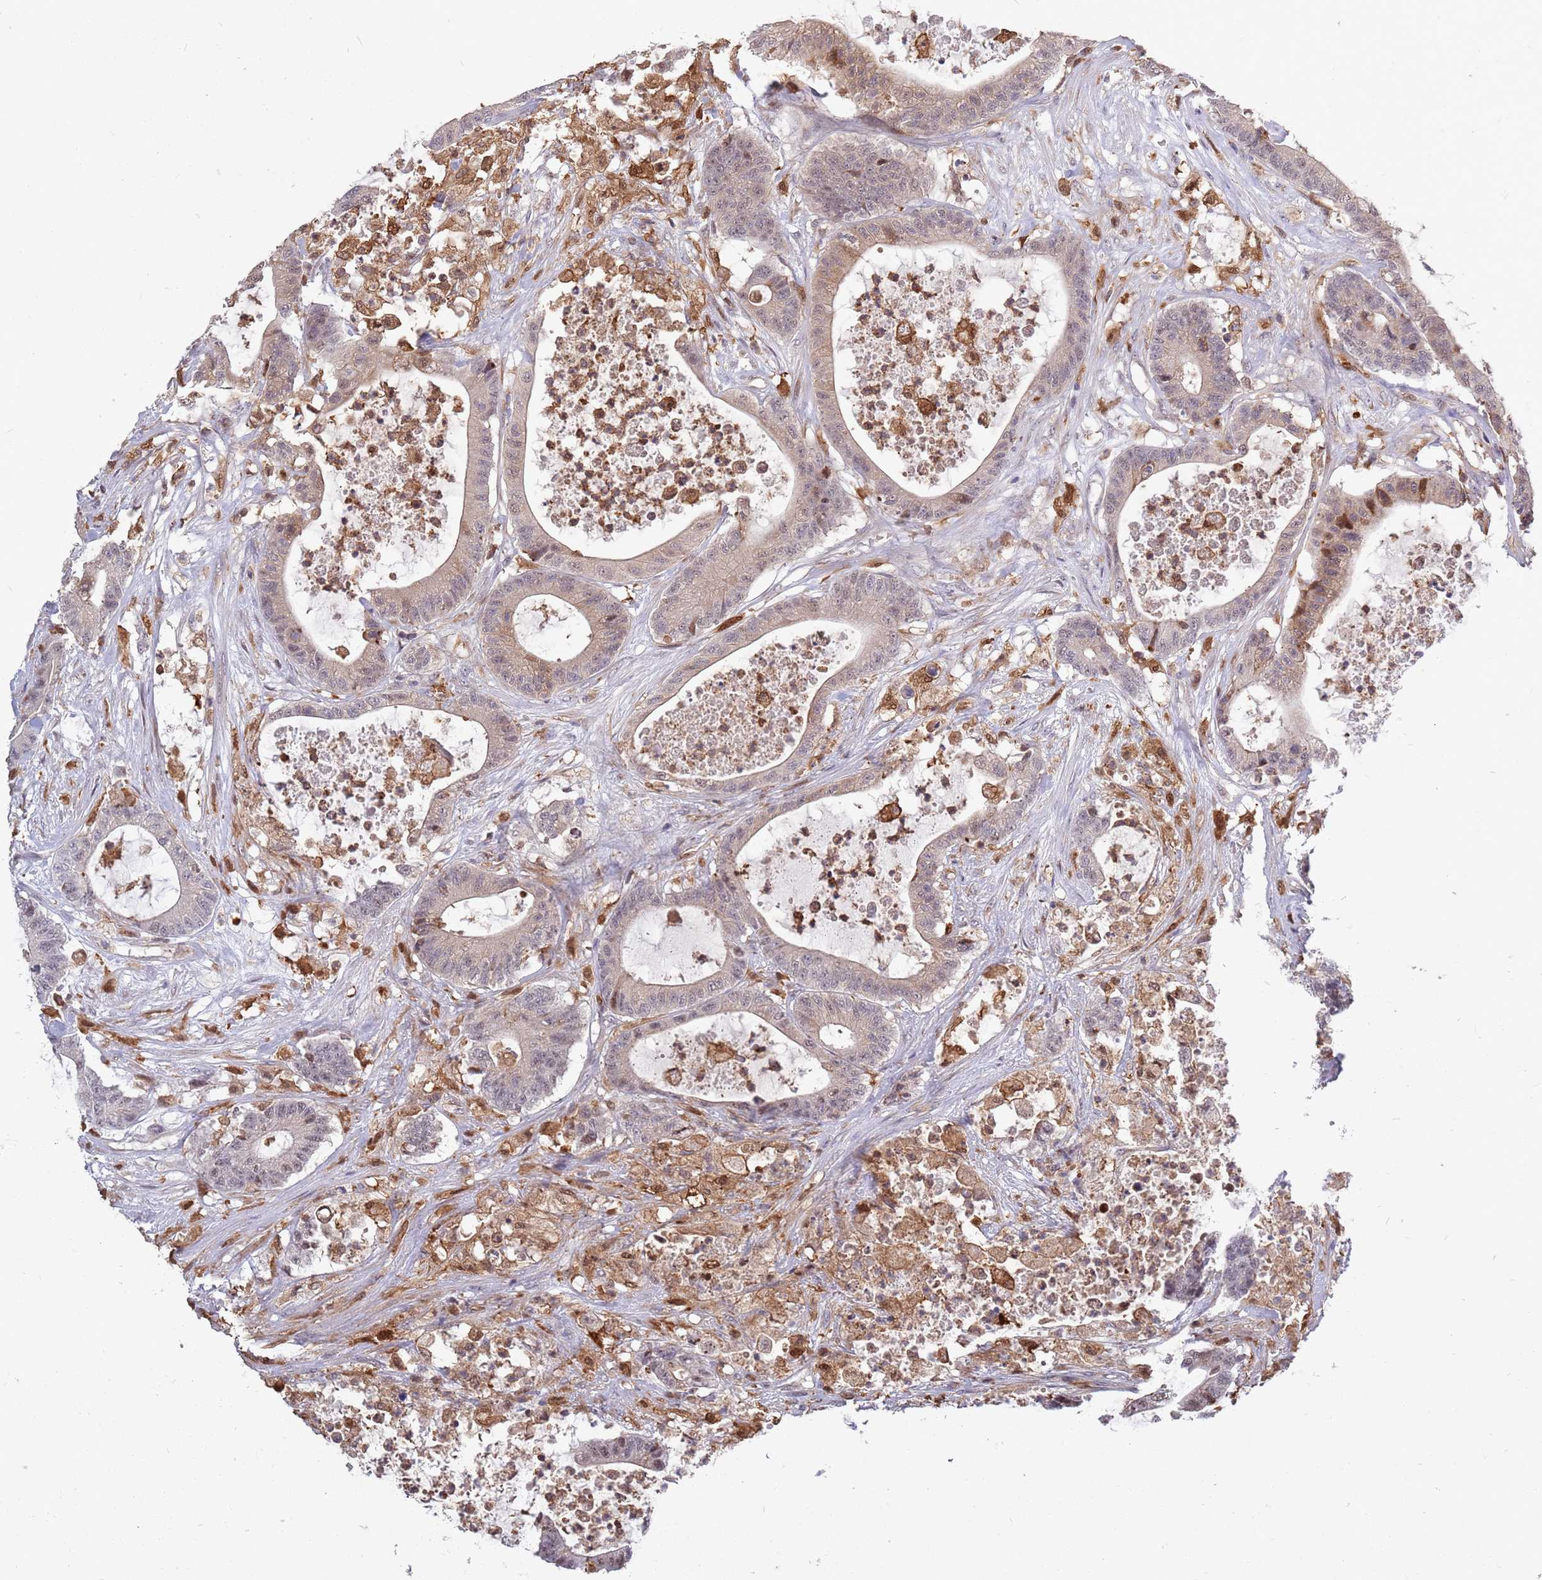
{"staining": {"intensity": "weak", "quantity": "<25%", "location": "cytoplasmic/membranous,nuclear"}, "tissue": "colorectal cancer", "cell_type": "Tumor cells", "image_type": "cancer", "snomed": [{"axis": "morphology", "description": "Adenocarcinoma, NOS"}, {"axis": "topography", "description": "Colon"}], "caption": "Immunohistochemistry image of human colorectal cancer (adenocarcinoma) stained for a protein (brown), which displays no expression in tumor cells.", "gene": "CCNJL", "patient": {"sex": "female", "age": 84}}